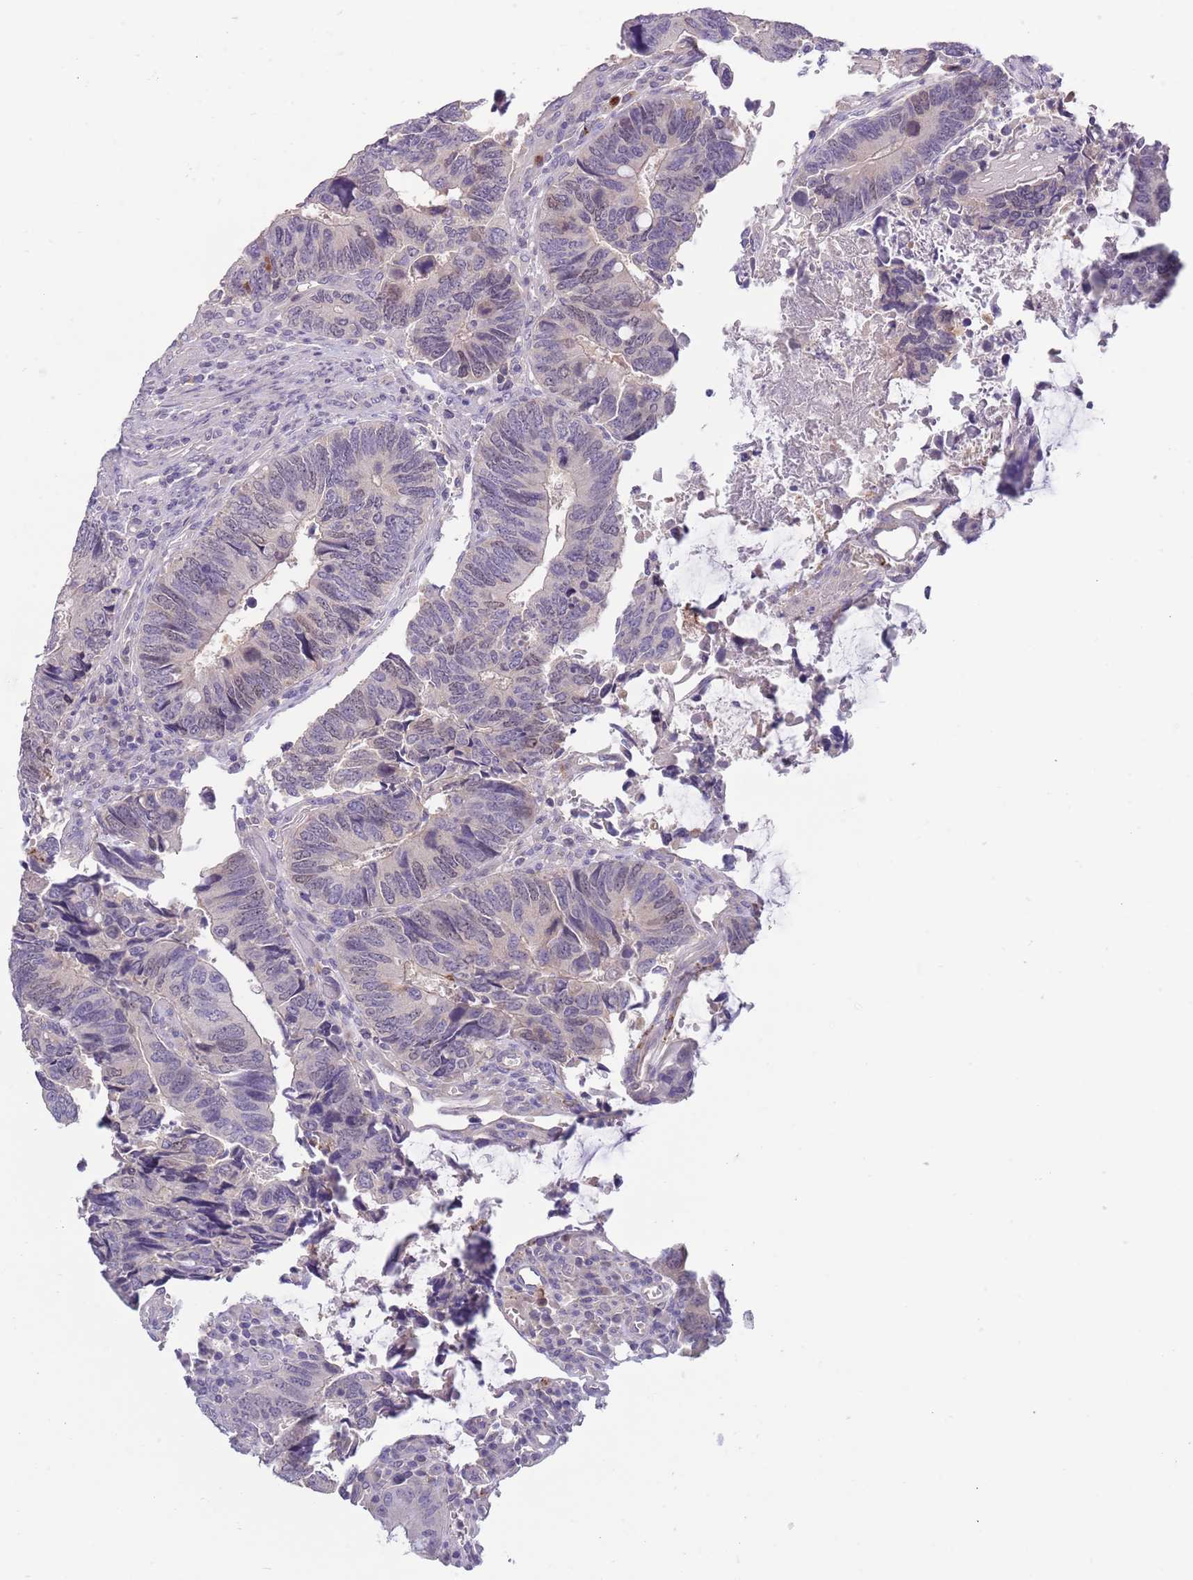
{"staining": {"intensity": "weak", "quantity": "<25%", "location": "nuclear"}, "tissue": "colorectal cancer", "cell_type": "Tumor cells", "image_type": "cancer", "snomed": [{"axis": "morphology", "description": "Adenocarcinoma, NOS"}, {"axis": "topography", "description": "Colon"}], "caption": "High power microscopy micrograph of an immunohistochemistry histopathology image of colorectal cancer, revealing no significant positivity in tumor cells. (Brightfield microscopy of DAB IHC at high magnification).", "gene": "PIMREG", "patient": {"sex": "male", "age": 87}}